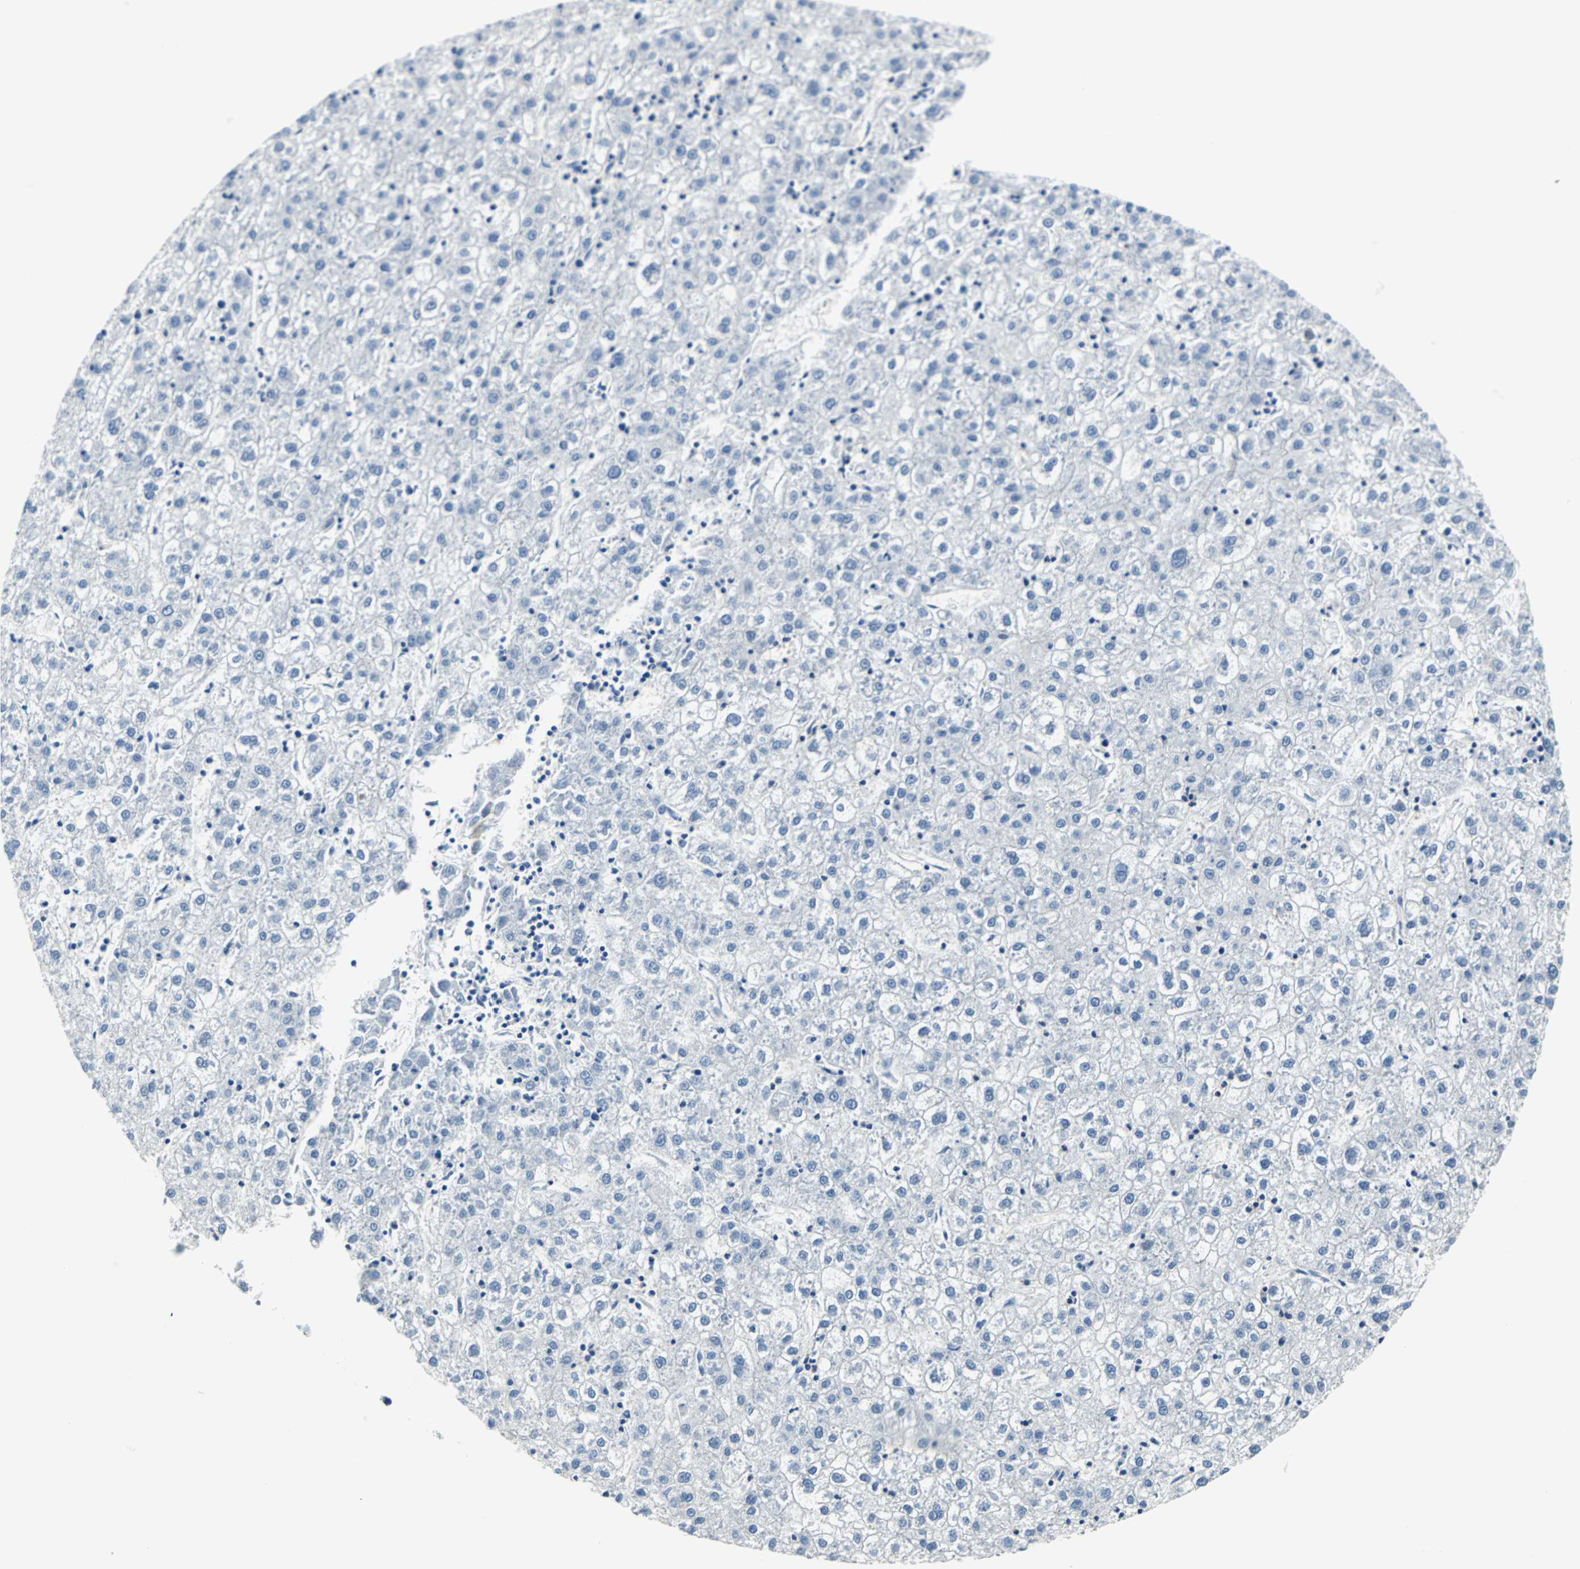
{"staining": {"intensity": "negative", "quantity": "none", "location": "none"}, "tissue": "liver cancer", "cell_type": "Tumor cells", "image_type": "cancer", "snomed": [{"axis": "morphology", "description": "Carcinoma, Hepatocellular, NOS"}, {"axis": "topography", "description": "Liver"}], "caption": "Immunohistochemical staining of human liver cancer (hepatocellular carcinoma) exhibits no significant positivity in tumor cells.", "gene": "TSC22D4", "patient": {"sex": "male", "age": 72}}